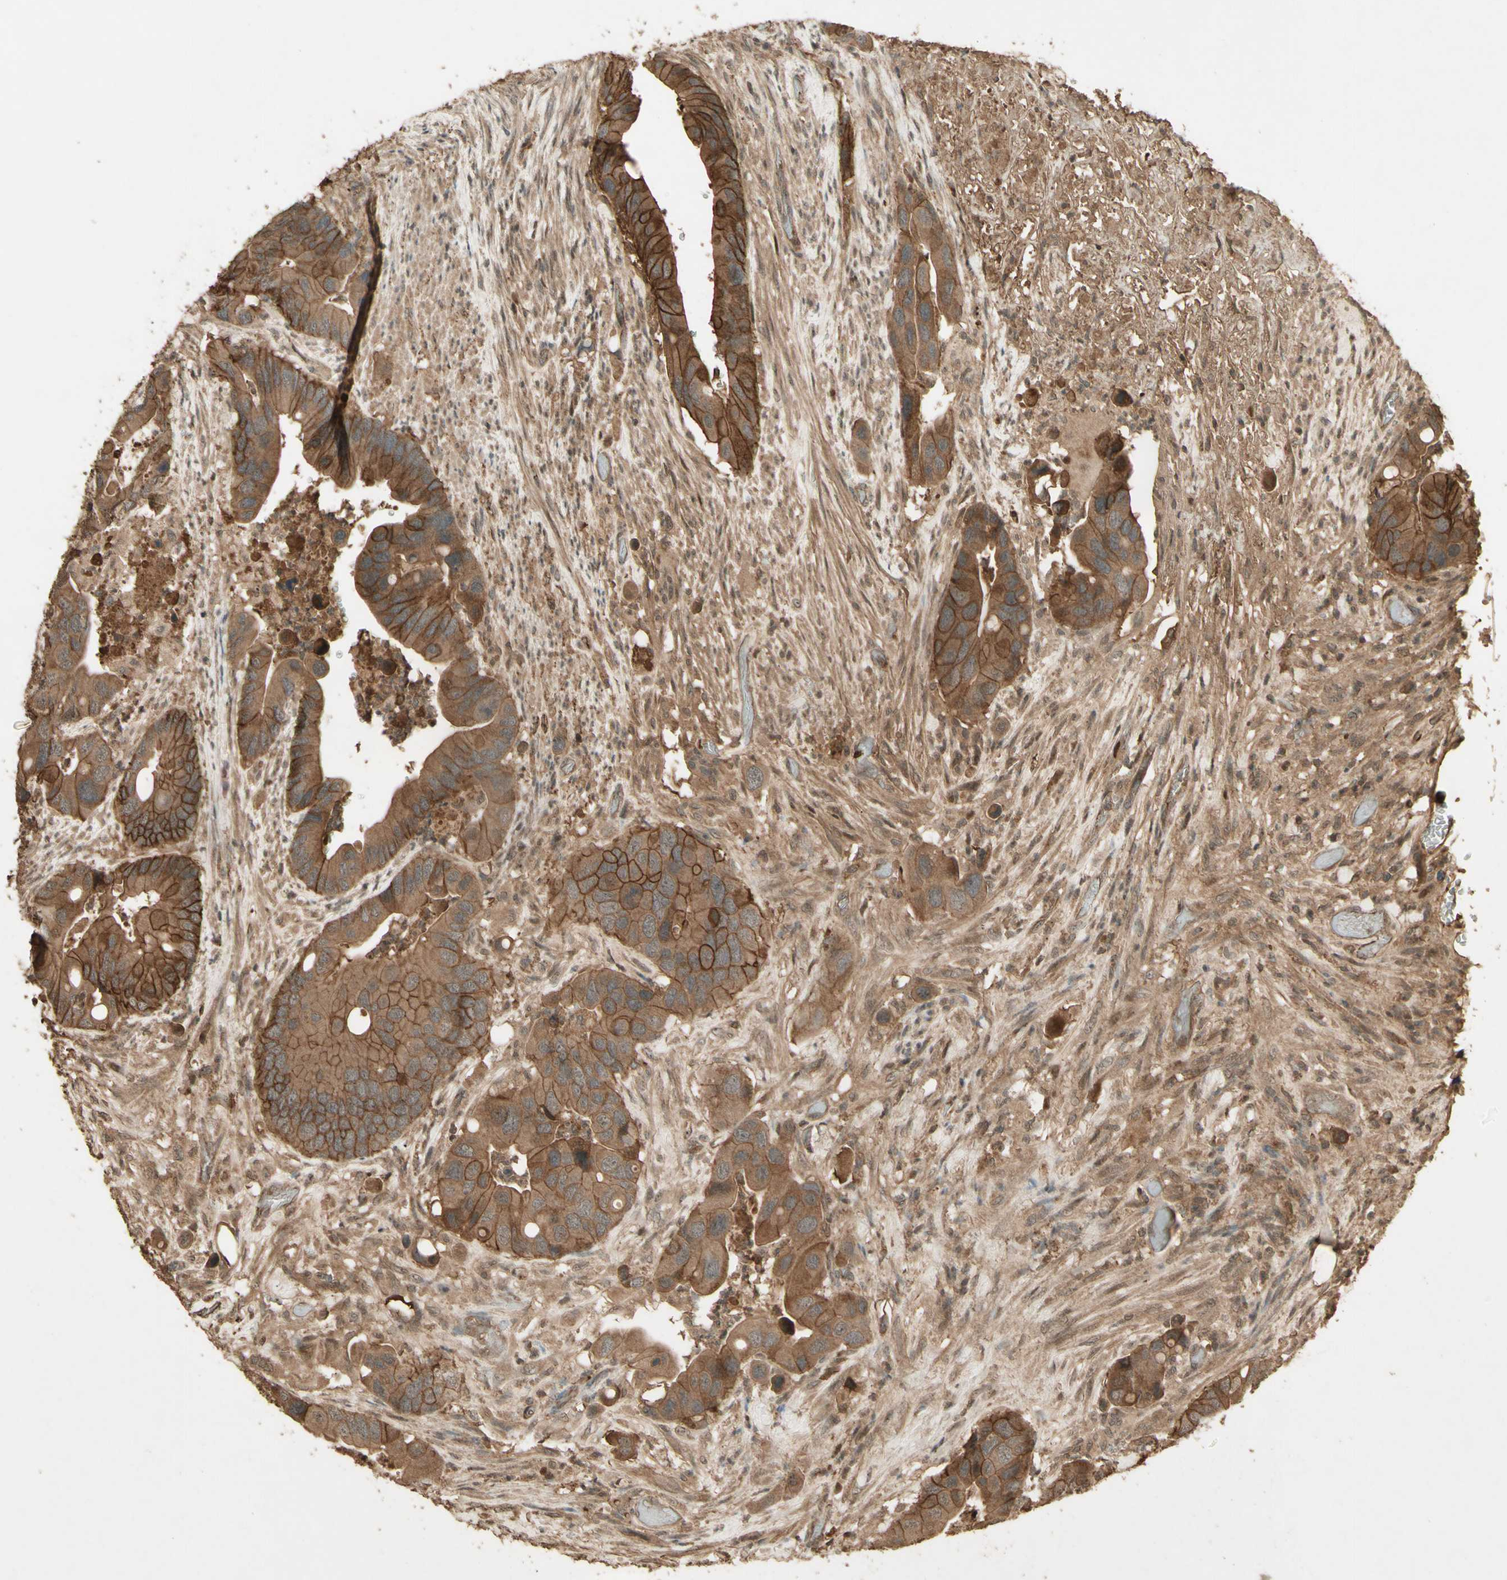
{"staining": {"intensity": "moderate", "quantity": ">75%", "location": "cytoplasmic/membranous"}, "tissue": "colorectal cancer", "cell_type": "Tumor cells", "image_type": "cancer", "snomed": [{"axis": "morphology", "description": "Adenocarcinoma, NOS"}, {"axis": "topography", "description": "Rectum"}], "caption": "A high-resolution image shows immunohistochemistry staining of colorectal cancer (adenocarcinoma), which reveals moderate cytoplasmic/membranous staining in approximately >75% of tumor cells.", "gene": "SMAD9", "patient": {"sex": "female", "age": 57}}